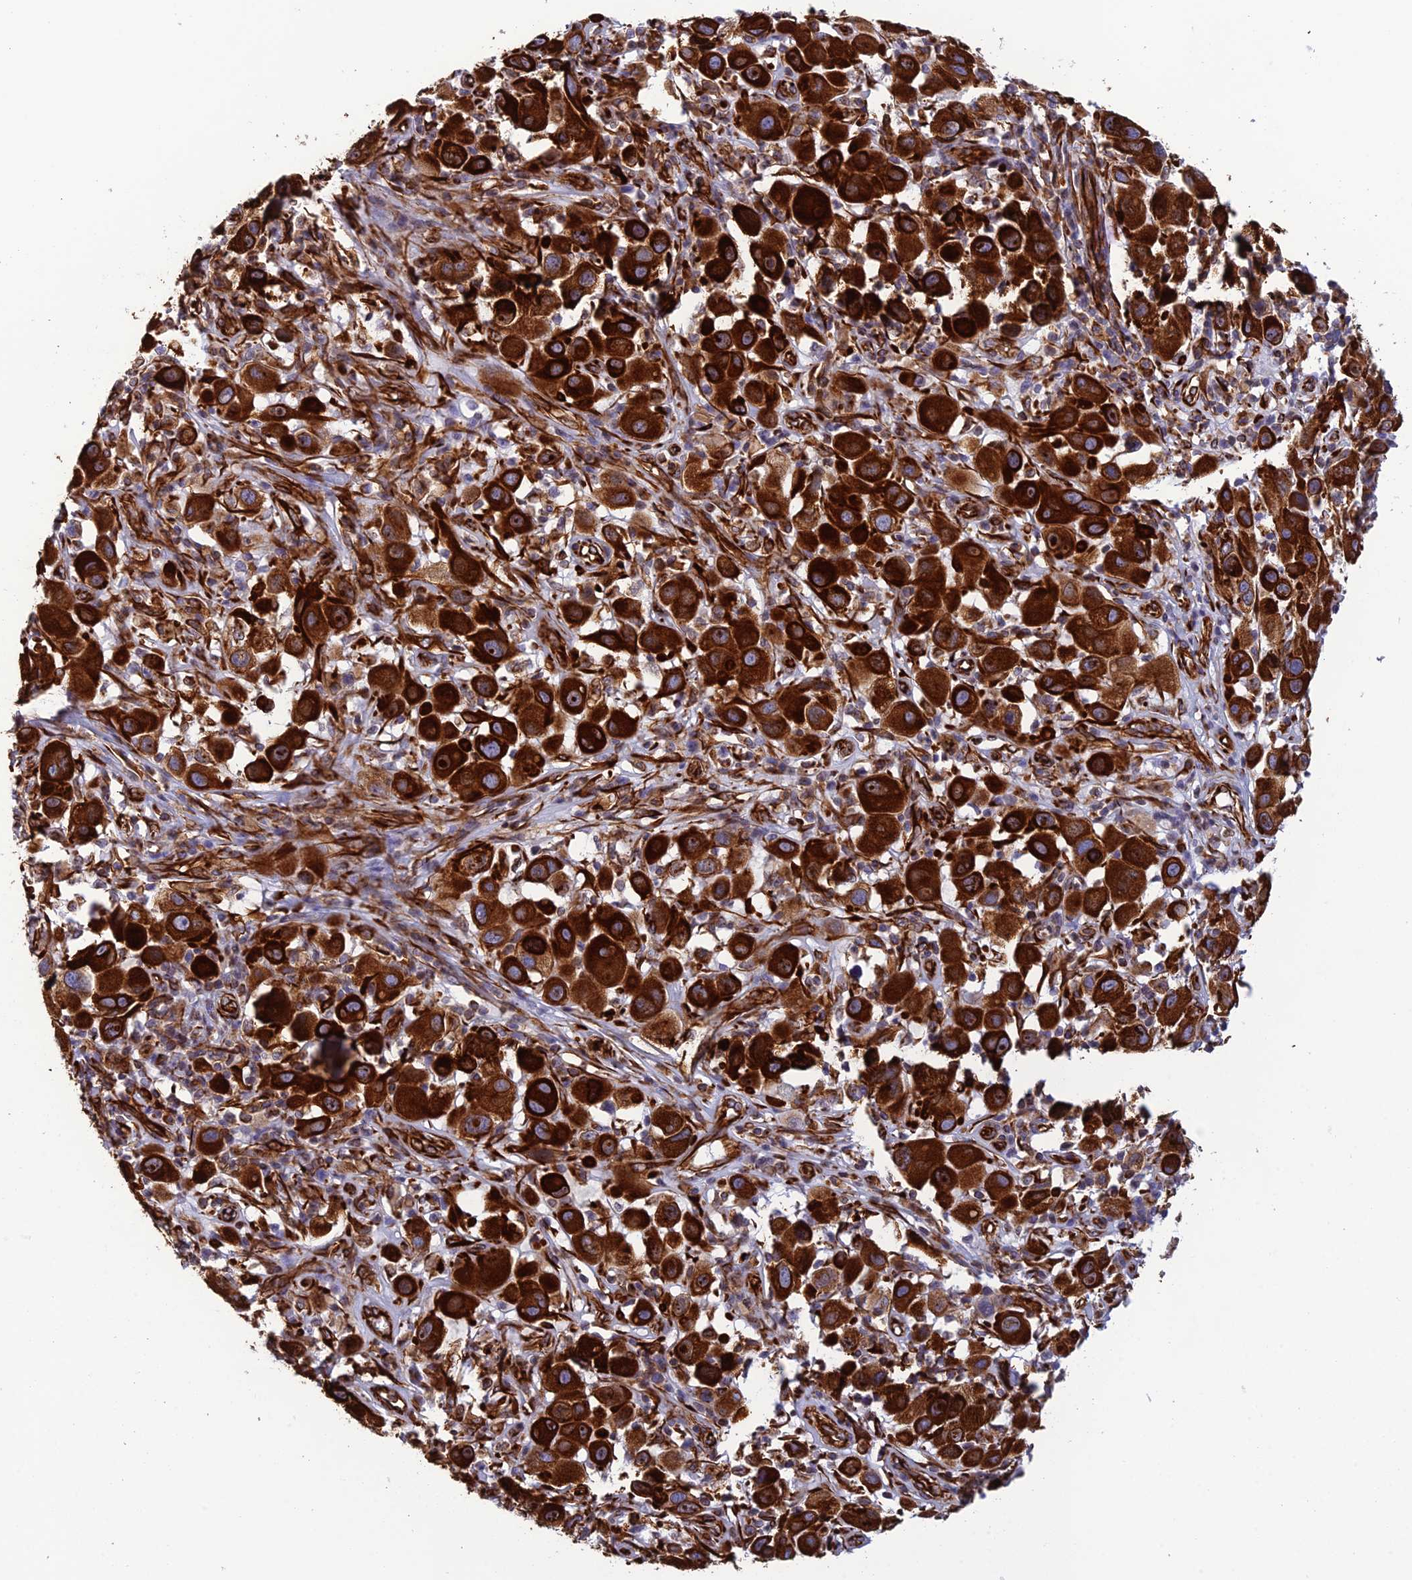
{"staining": {"intensity": "strong", "quantity": ">75%", "location": "cytoplasmic/membranous"}, "tissue": "melanoma", "cell_type": "Tumor cells", "image_type": "cancer", "snomed": [{"axis": "morphology", "description": "Malignant melanoma, Metastatic site"}, {"axis": "topography", "description": "Skin"}], "caption": "Immunohistochemical staining of human malignant melanoma (metastatic site) demonstrates strong cytoplasmic/membranous protein staining in about >75% of tumor cells.", "gene": "FBXL20", "patient": {"sex": "male", "age": 41}}